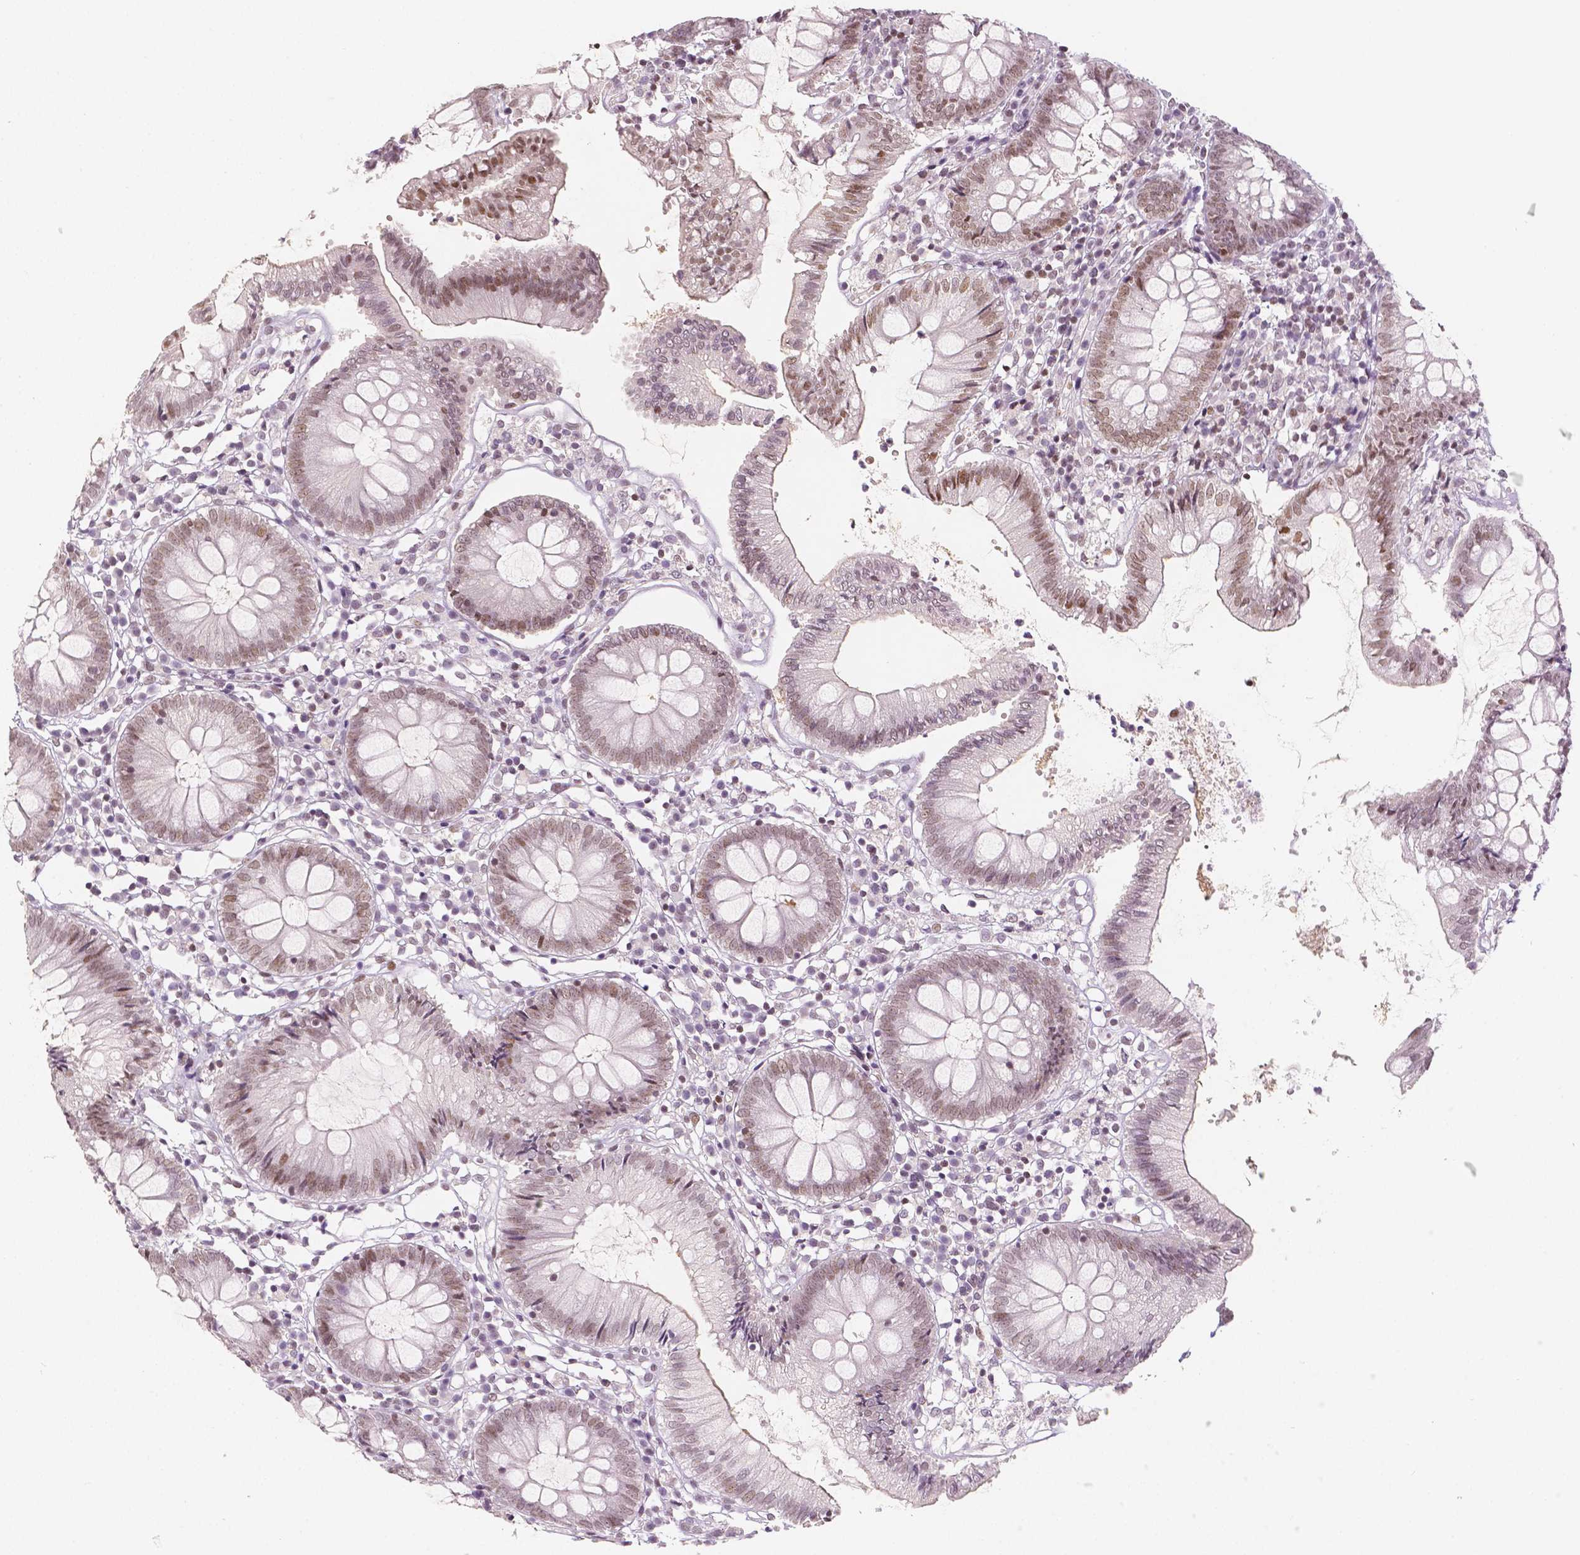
{"staining": {"intensity": "negative", "quantity": "none", "location": "none"}, "tissue": "colon", "cell_type": "Endothelial cells", "image_type": "normal", "snomed": [{"axis": "morphology", "description": "Normal tissue, NOS"}, {"axis": "morphology", "description": "Adenocarcinoma, NOS"}, {"axis": "topography", "description": "Colon"}], "caption": "Protein analysis of unremarkable colon demonstrates no significant positivity in endothelial cells. (Brightfield microscopy of DAB (3,3'-diaminobenzidine) IHC at high magnification).", "gene": "KDM5B", "patient": {"sex": "male", "age": 83}}